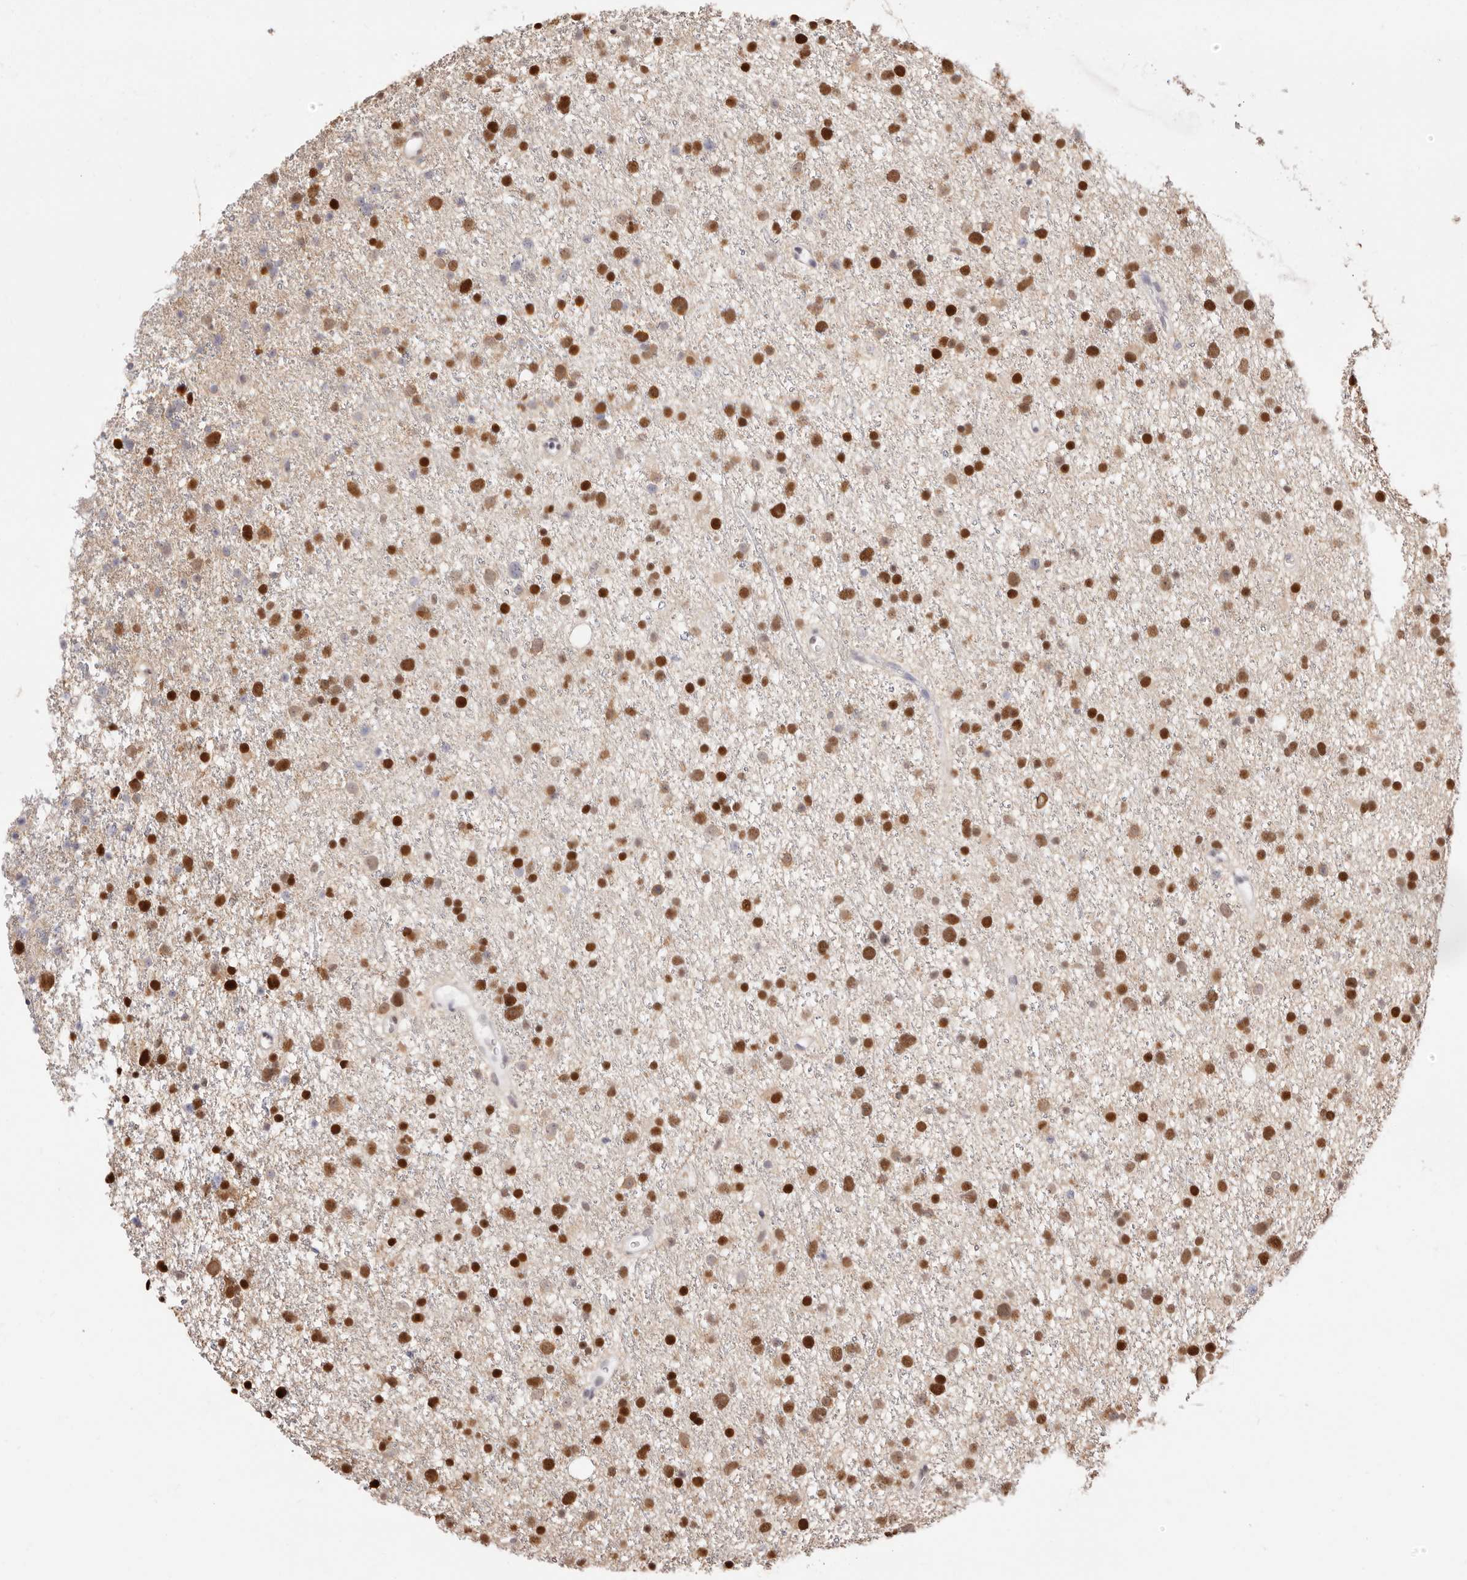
{"staining": {"intensity": "strong", "quantity": ">75%", "location": "nuclear"}, "tissue": "glioma", "cell_type": "Tumor cells", "image_type": "cancer", "snomed": [{"axis": "morphology", "description": "Glioma, malignant, Low grade"}, {"axis": "topography", "description": "Cerebral cortex"}], "caption": "The histopathology image exhibits staining of malignant glioma (low-grade), revealing strong nuclear protein positivity (brown color) within tumor cells. The protein is shown in brown color, while the nuclei are stained blue.", "gene": "TKT", "patient": {"sex": "female", "age": 39}}